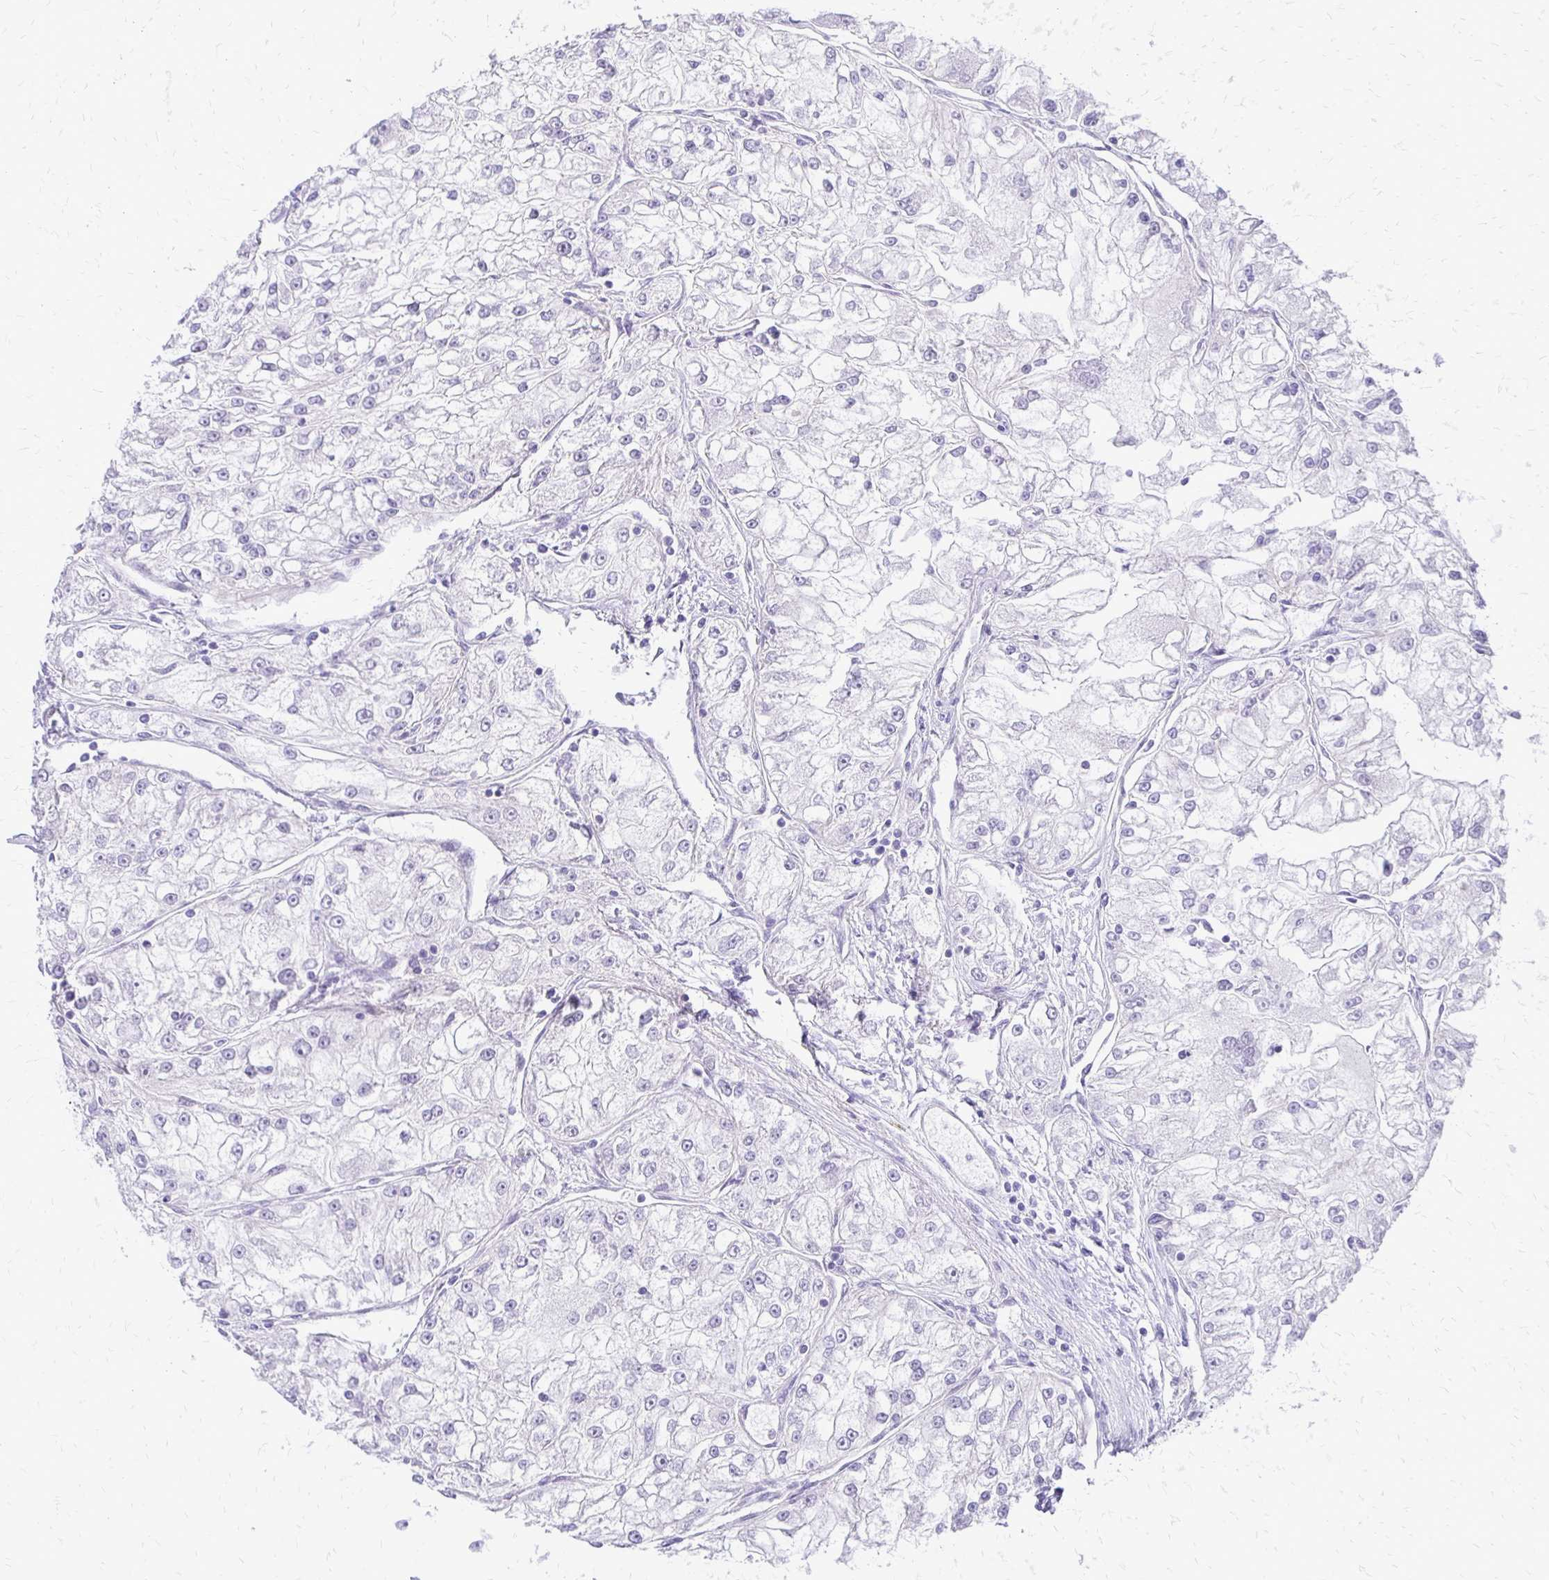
{"staining": {"intensity": "negative", "quantity": "none", "location": "none"}, "tissue": "renal cancer", "cell_type": "Tumor cells", "image_type": "cancer", "snomed": [{"axis": "morphology", "description": "Adenocarcinoma, NOS"}, {"axis": "topography", "description": "Kidney"}], "caption": "This is an immunohistochemistry (IHC) photomicrograph of human renal cancer (adenocarcinoma). There is no expression in tumor cells.", "gene": "EPYC", "patient": {"sex": "female", "age": 72}}